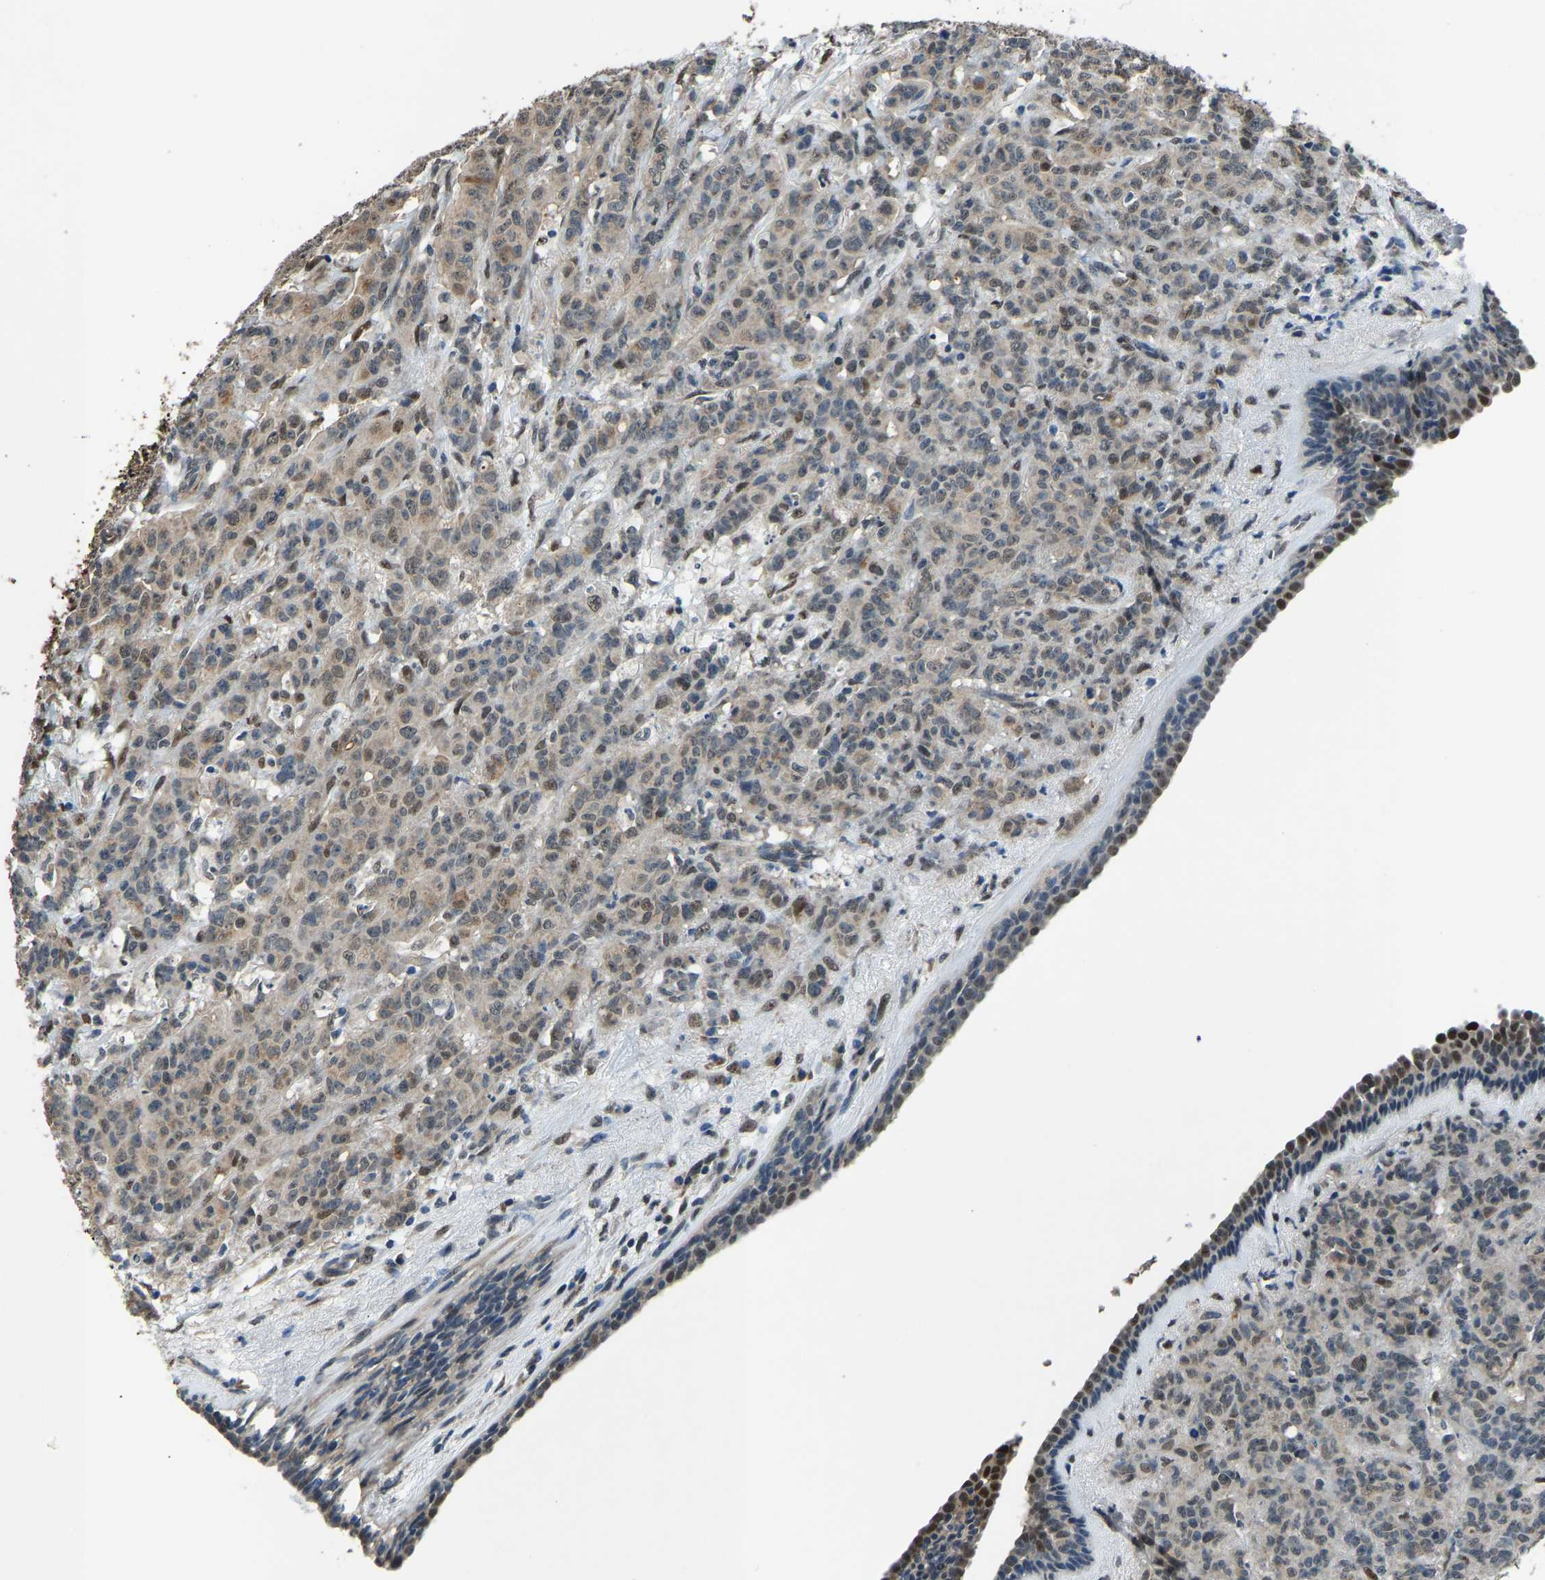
{"staining": {"intensity": "weak", "quantity": "25%-75%", "location": "cytoplasmic/membranous,nuclear"}, "tissue": "breast cancer", "cell_type": "Tumor cells", "image_type": "cancer", "snomed": [{"axis": "morphology", "description": "Normal tissue, NOS"}, {"axis": "morphology", "description": "Duct carcinoma"}, {"axis": "topography", "description": "Breast"}], "caption": "Immunohistochemical staining of human breast cancer demonstrates weak cytoplasmic/membranous and nuclear protein expression in about 25%-75% of tumor cells.", "gene": "FOS", "patient": {"sex": "female", "age": 40}}